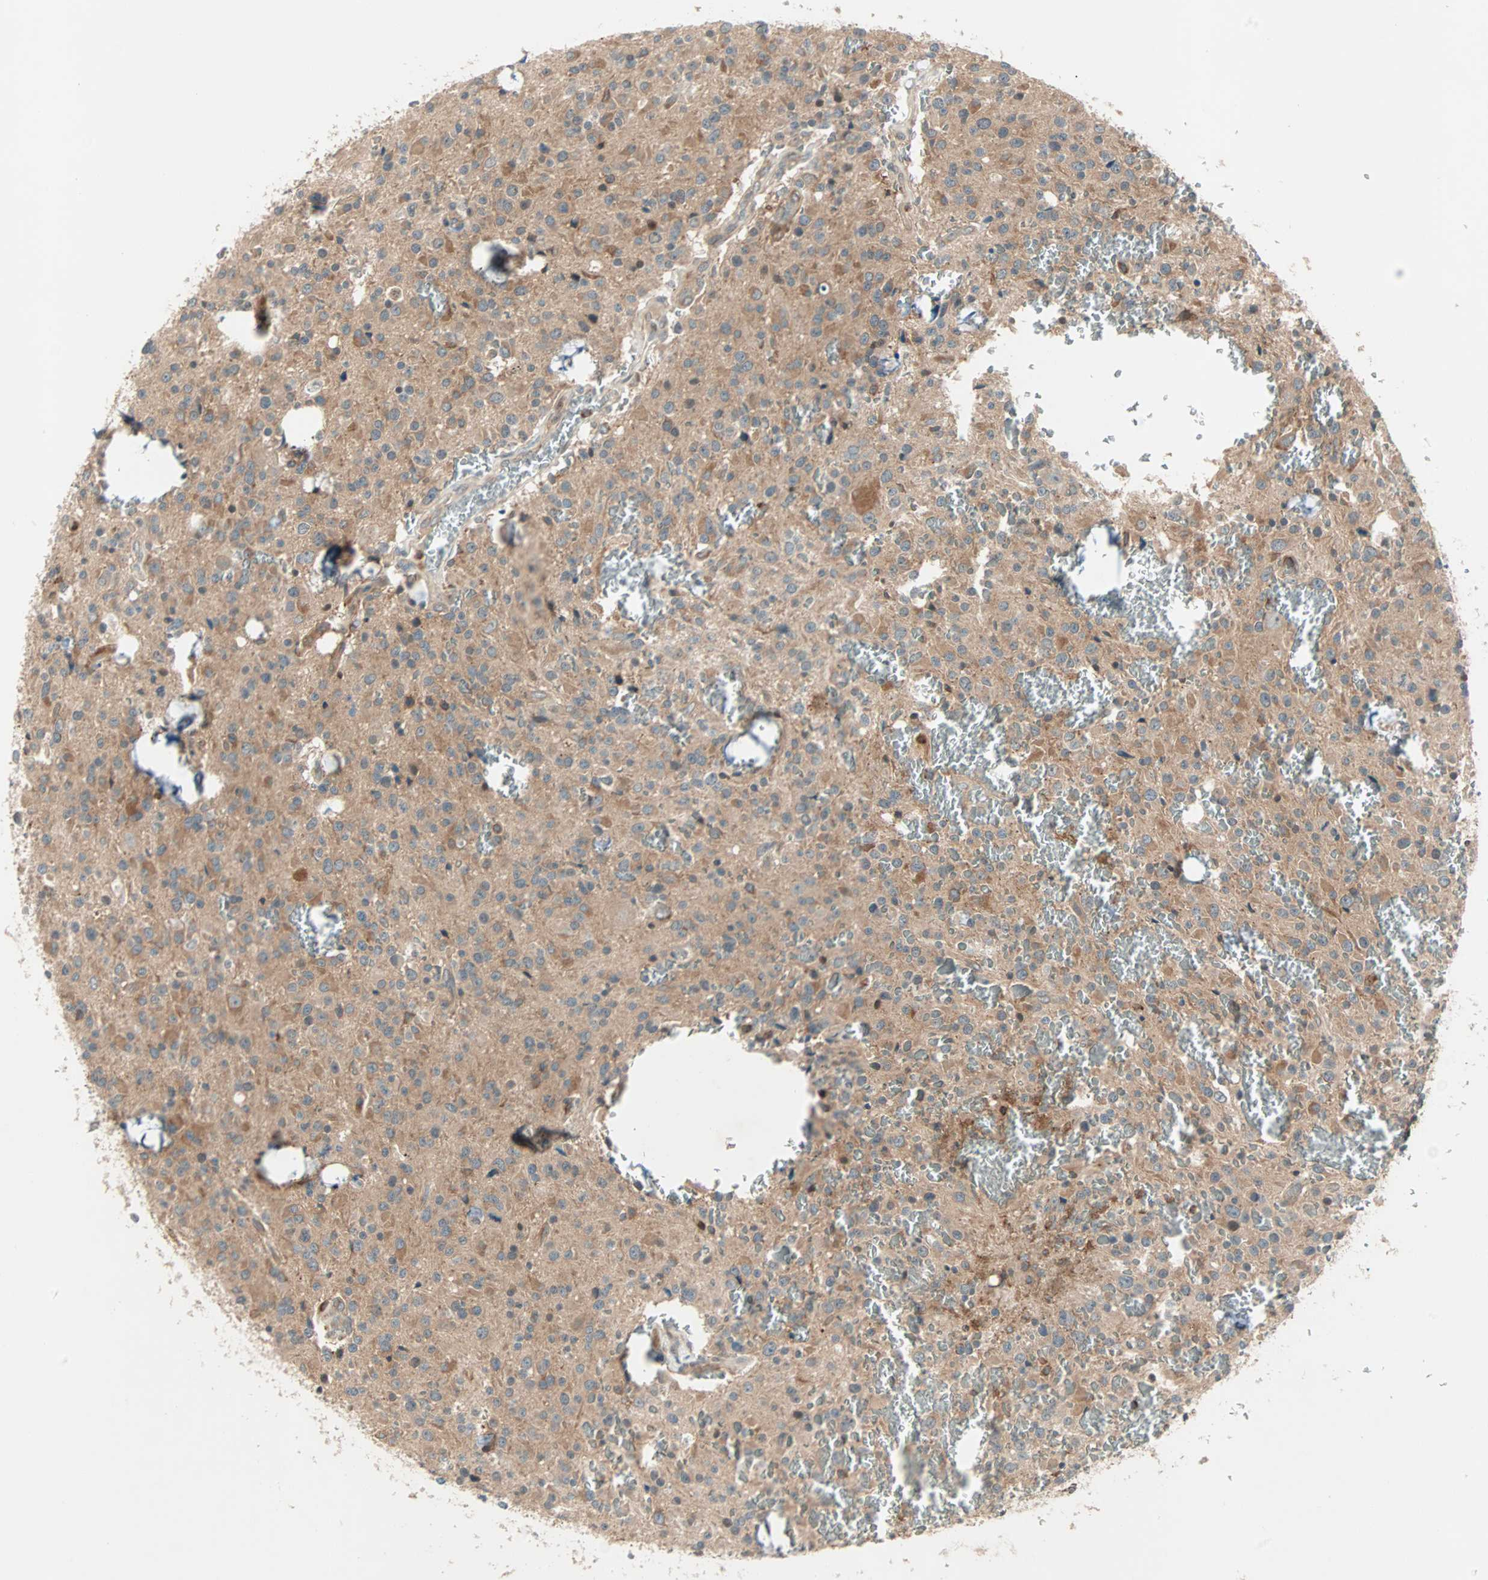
{"staining": {"intensity": "moderate", "quantity": ">75%", "location": "cytoplasmic/membranous"}, "tissue": "glioma", "cell_type": "Tumor cells", "image_type": "cancer", "snomed": [{"axis": "morphology", "description": "Glioma, malignant, Low grade"}, {"axis": "topography", "description": "Brain"}], "caption": "Protein staining of glioma tissue reveals moderate cytoplasmic/membranous expression in approximately >75% of tumor cells. (DAB (3,3'-diaminobenzidine) = brown stain, brightfield microscopy at high magnification).", "gene": "TEC", "patient": {"sex": "male", "age": 58}}